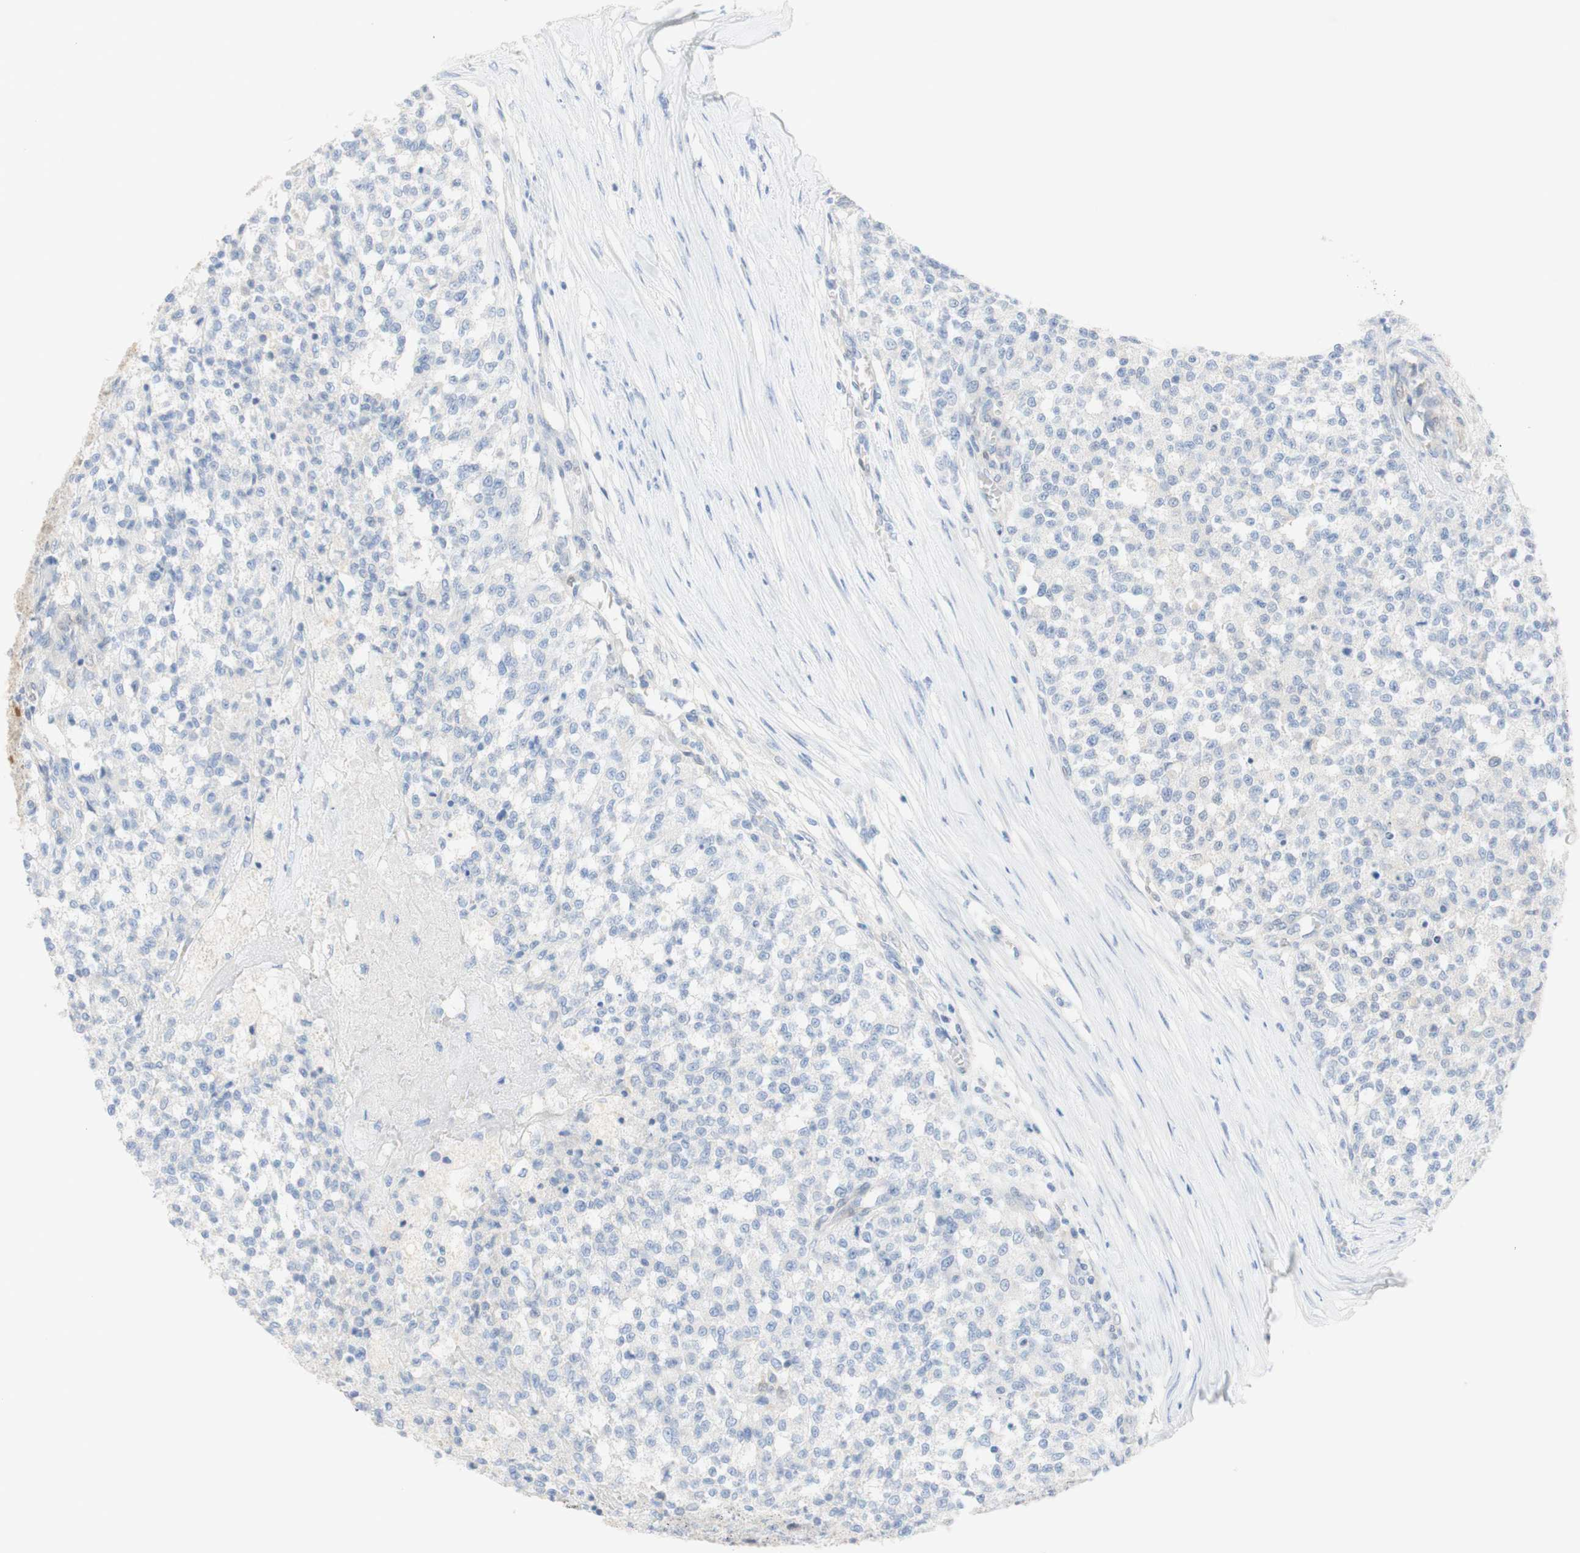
{"staining": {"intensity": "negative", "quantity": "none", "location": "none"}, "tissue": "testis cancer", "cell_type": "Tumor cells", "image_type": "cancer", "snomed": [{"axis": "morphology", "description": "Seminoma, NOS"}, {"axis": "topography", "description": "Testis"}], "caption": "Testis cancer (seminoma) was stained to show a protein in brown. There is no significant expression in tumor cells.", "gene": "SELENBP1", "patient": {"sex": "male", "age": 59}}